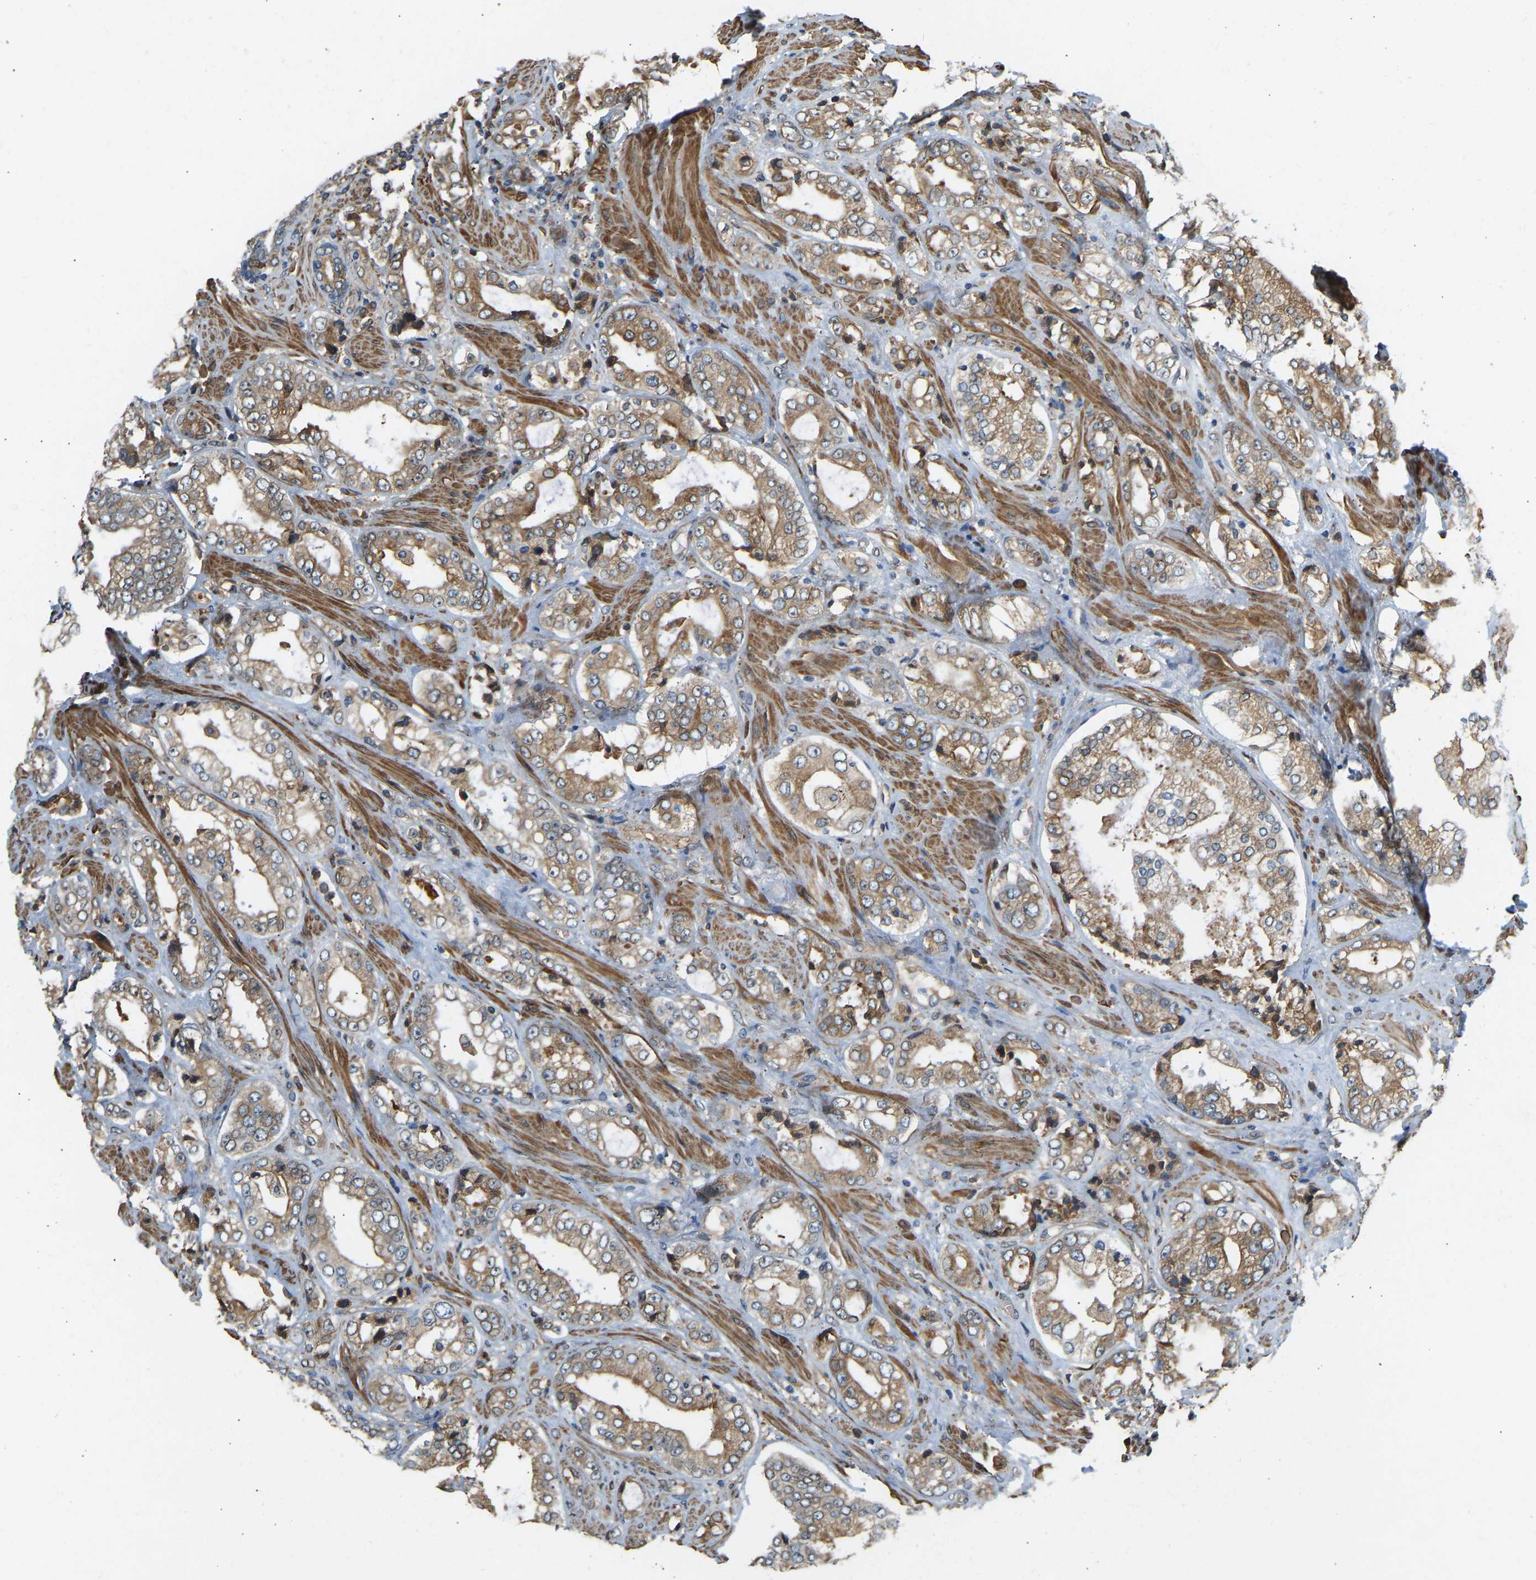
{"staining": {"intensity": "moderate", "quantity": "25%-75%", "location": "cytoplasmic/membranous"}, "tissue": "prostate cancer", "cell_type": "Tumor cells", "image_type": "cancer", "snomed": [{"axis": "morphology", "description": "Adenocarcinoma, High grade"}, {"axis": "topography", "description": "Prostate"}], "caption": "Immunohistochemical staining of prostate high-grade adenocarcinoma shows moderate cytoplasmic/membranous protein positivity in about 25%-75% of tumor cells.", "gene": "OS9", "patient": {"sex": "male", "age": 61}}